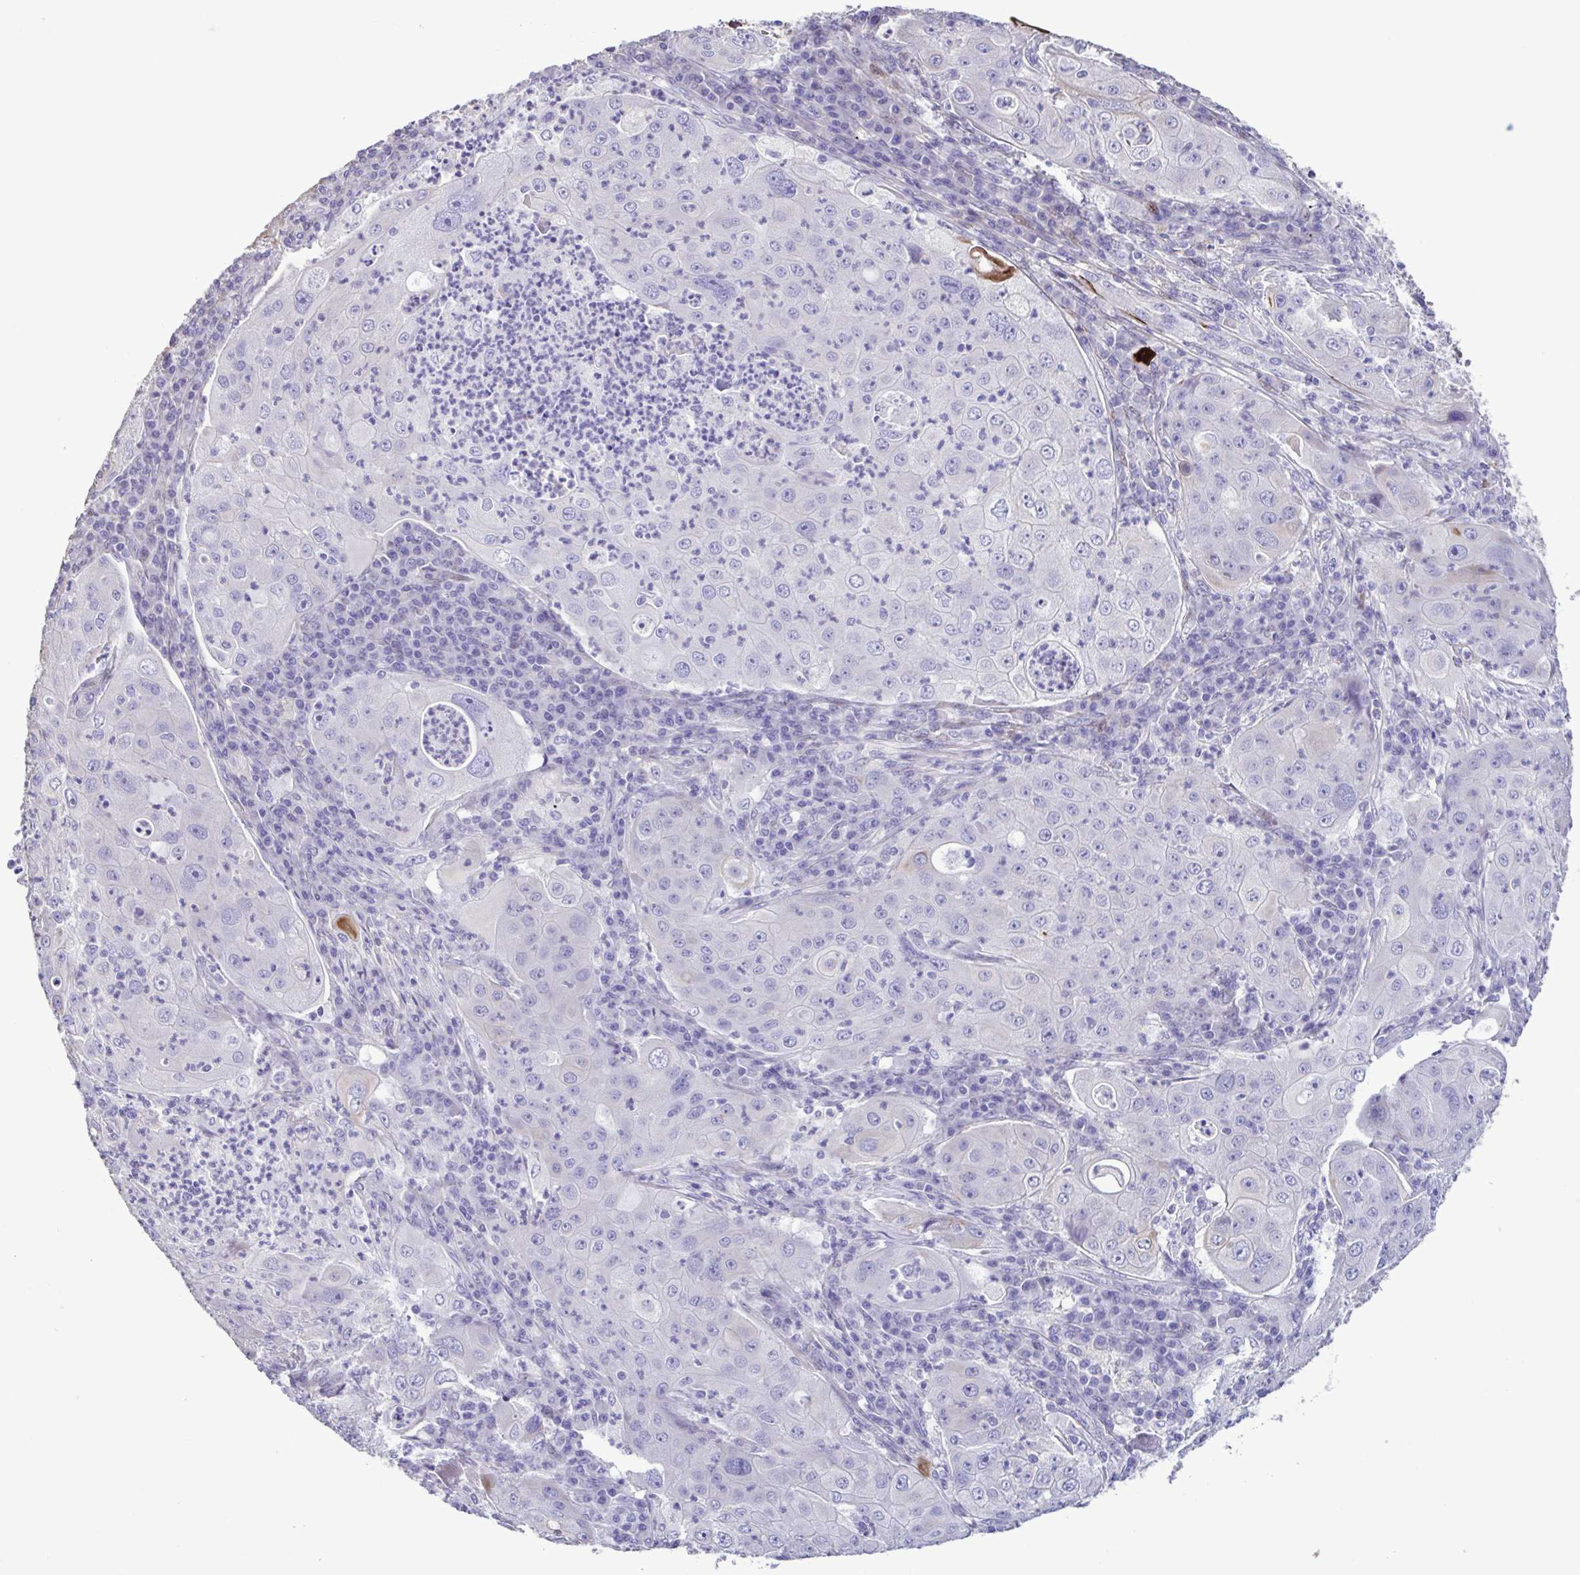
{"staining": {"intensity": "negative", "quantity": "none", "location": "none"}, "tissue": "lung cancer", "cell_type": "Tumor cells", "image_type": "cancer", "snomed": [{"axis": "morphology", "description": "Squamous cell carcinoma, NOS"}, {"axis": "topography", "description": "Lung"}], "caption": "Tumor cells are negative for brown protein staining in lung squamous cell carcinoma. (DAB immunohistochemistry (IHC) with hematoxylin counter stain).", "gene": "PLA2G4E", "patient": {"sex": "female", "age": 59}}